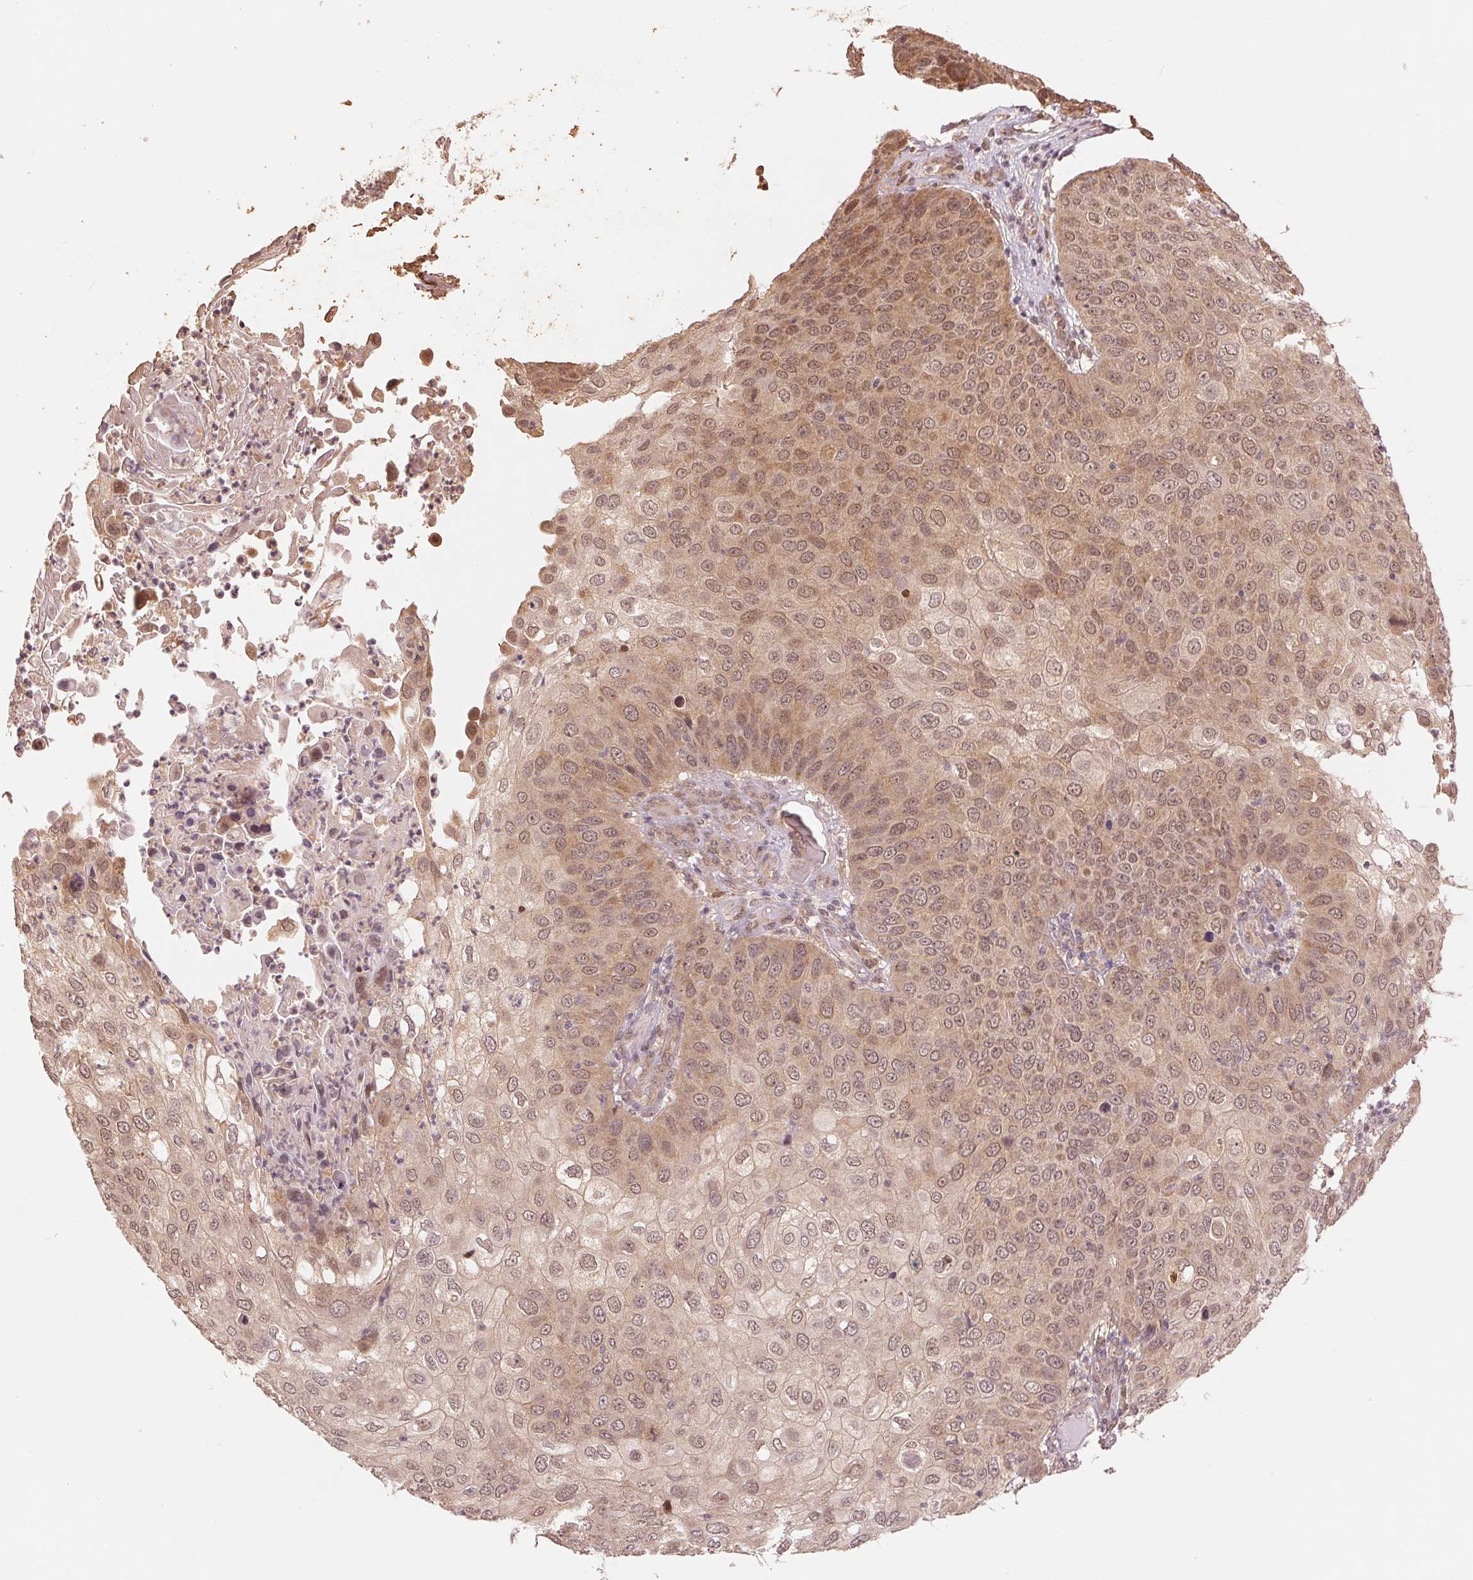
{"staining": {"intensity": "moderate", "quantity": ">75%", "location": "nuclear"}, "tissue": "skin cancer", "cell_type": "Tumor cells", "image_type": "cancer", "snomed": [{"axis": "morphology", "description": "Squamous cell carcinoma, NOS"}, {"axis": "topography", "description": "Skin"}], "caption": "Immunohistochemistry histopathology image of human skin squamous cell carcinoma stained for a protein (brown), which displays medium levels of moderate nuclear staining in approximately >75% of tumor cells.", "gene": "ERI3", "patient": {"sex": "male", "age": 87}}